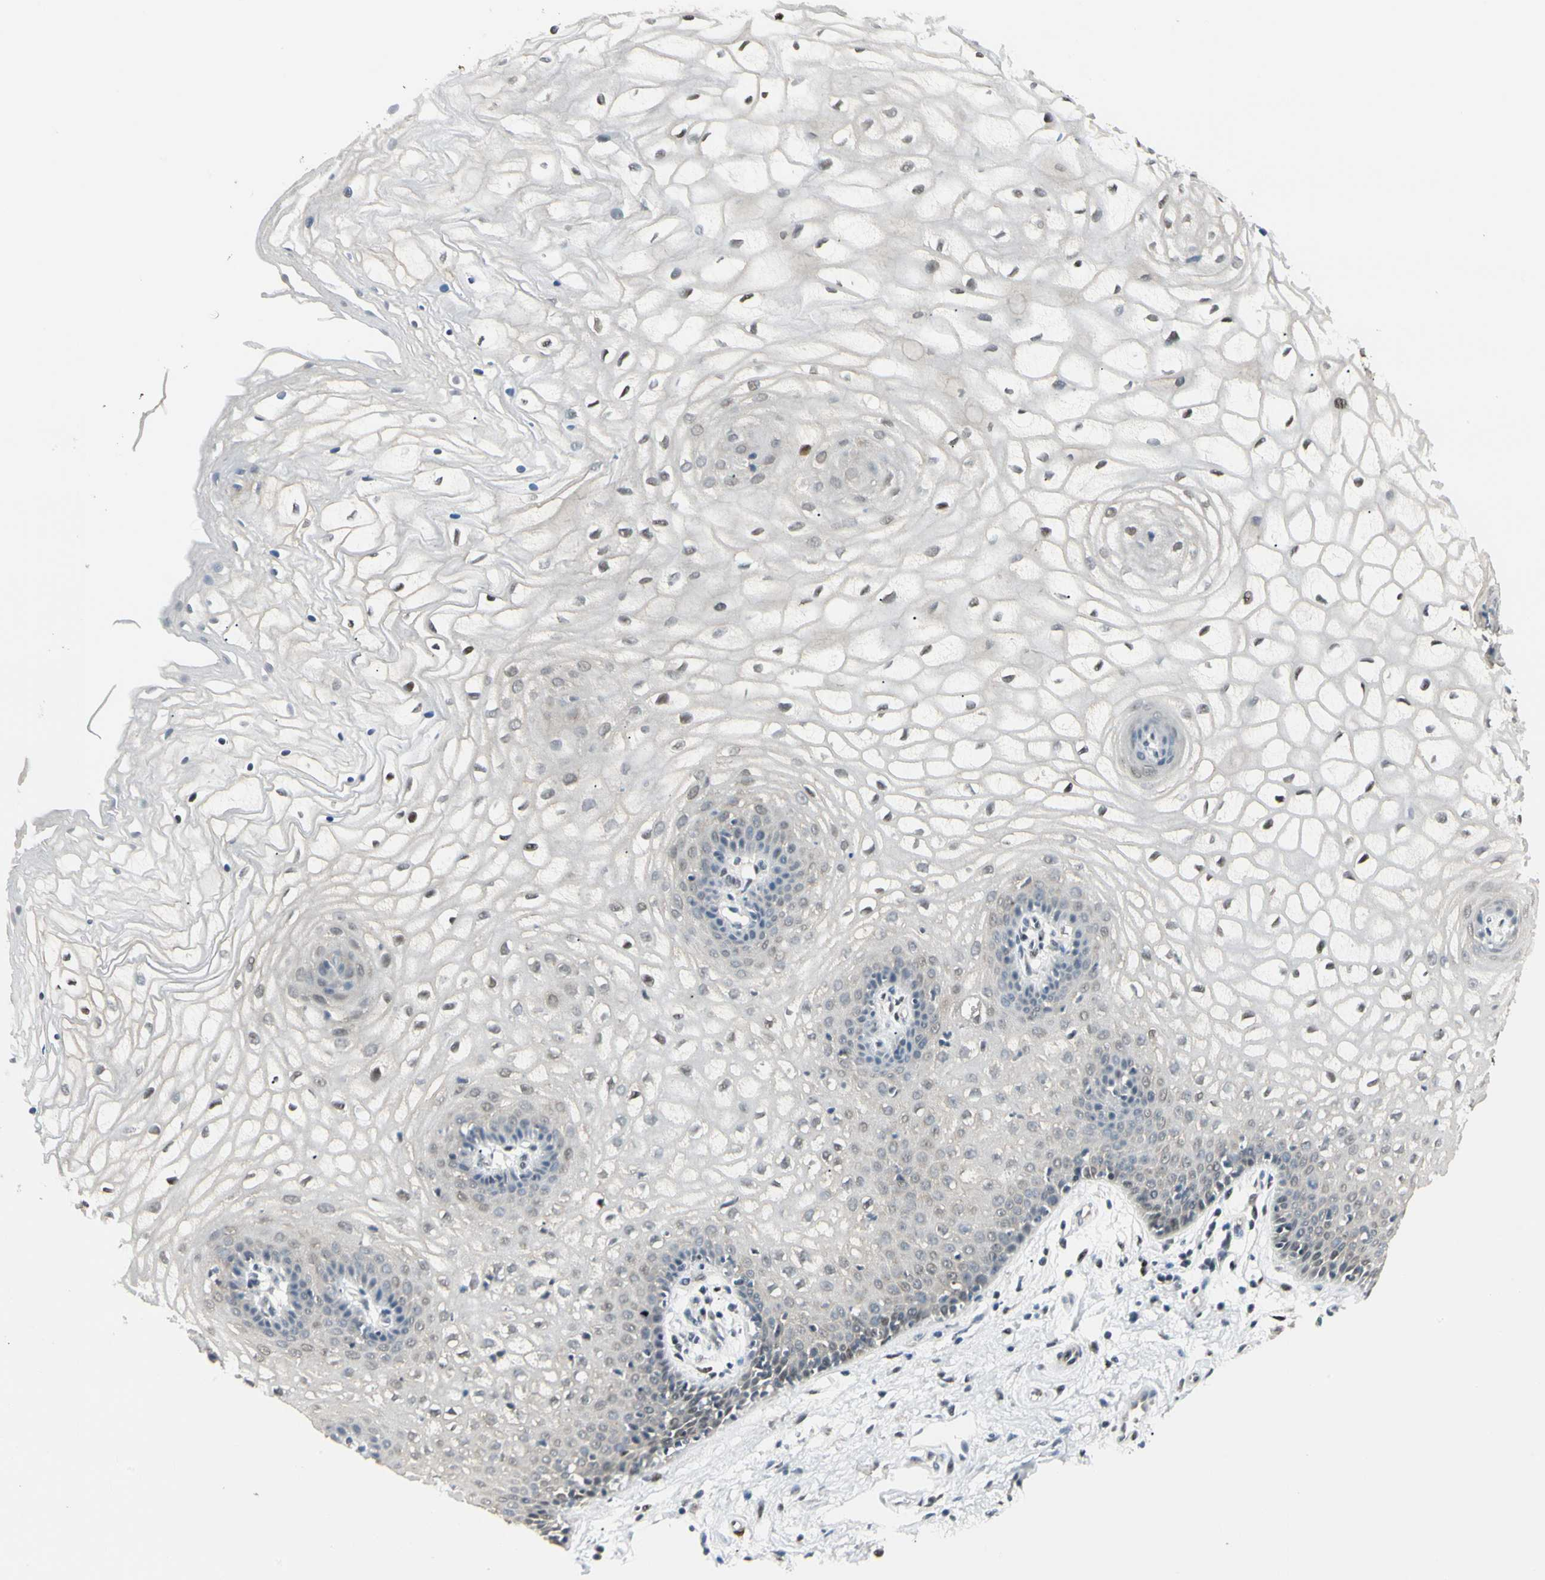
{"staining": {"intensity": "moderate", "quantity": "25%-75%", "location": "cytoplasmic/membranous,nuclear"}, "tissue": "vagina", "cell_type": "Squamous epithelial cells", "image_type": "normal", "snomed": [{"axis": "morphology", "description": "Normal tissue, NOS"}, {"axis": "topography", "description": "Vagina"}], "caption": "Vagina stained with IHC displays moderate cytoplasmic/membranous,nuclear staining in about 25%-75% of squamous epithelial cells.", "gene": "ATXN1", "patient": {"sex": "female", "age": 34}}